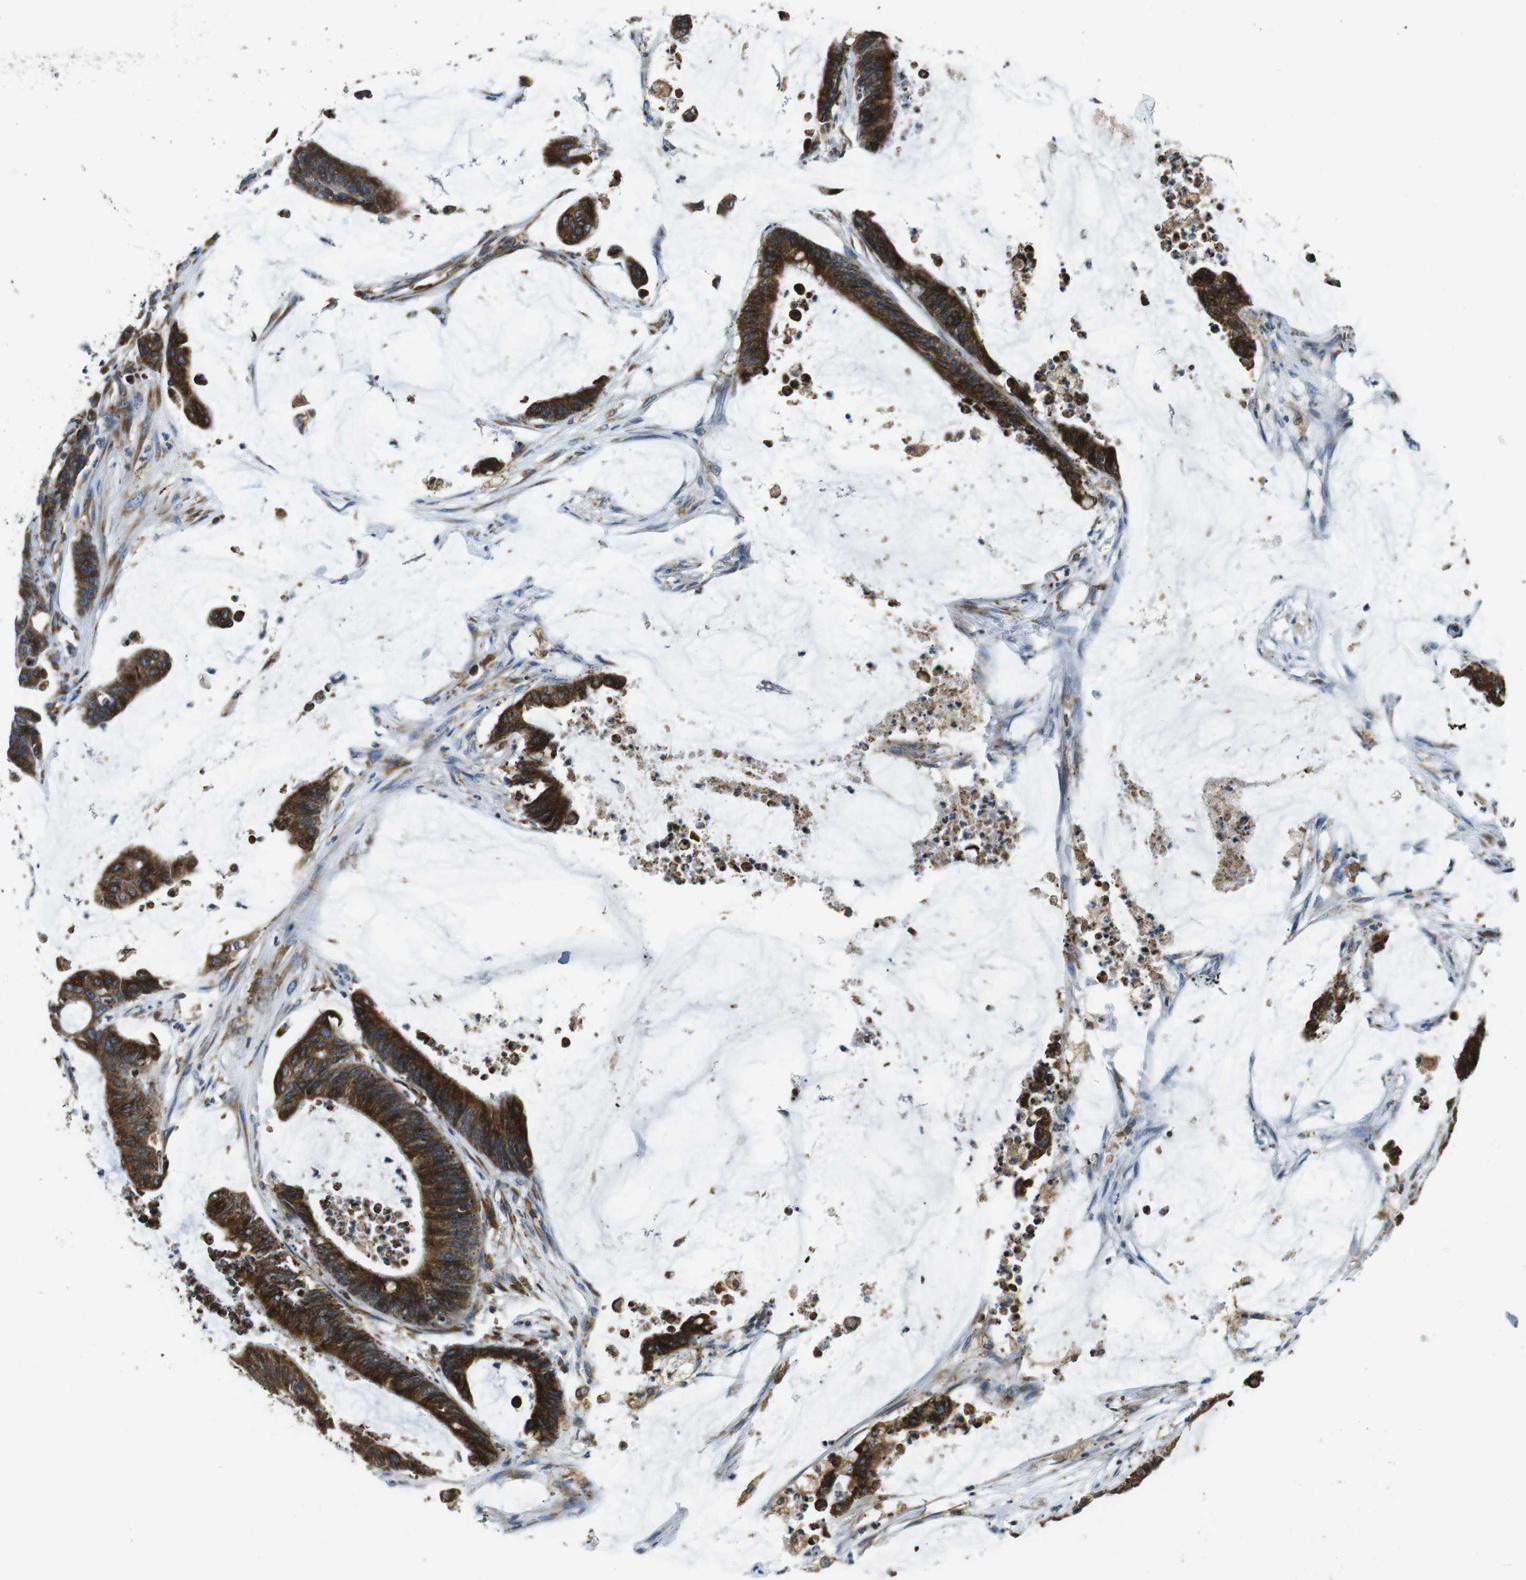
{"staining": {"intensity": "strong", "quantity": ">75%", "location": "cytoplasmic/membranous"}, "tissue": "colorectal cancer", "cell_type": "Tumor cells", "image_type": "cancer", "snomed": [{"axis": "morphology", "description": "Adenocarcinoma, NOS"}, {"axis": "topography", "description": "Rectum"}], "caption": "Immunohistochemical staining of colorectal cancer exhibits high levels of strong cytoplasmic/membranous staining in about >75% of tumor cells.", "gene": "UGGT1", "patient": {"sex": "female", "age": 66}}